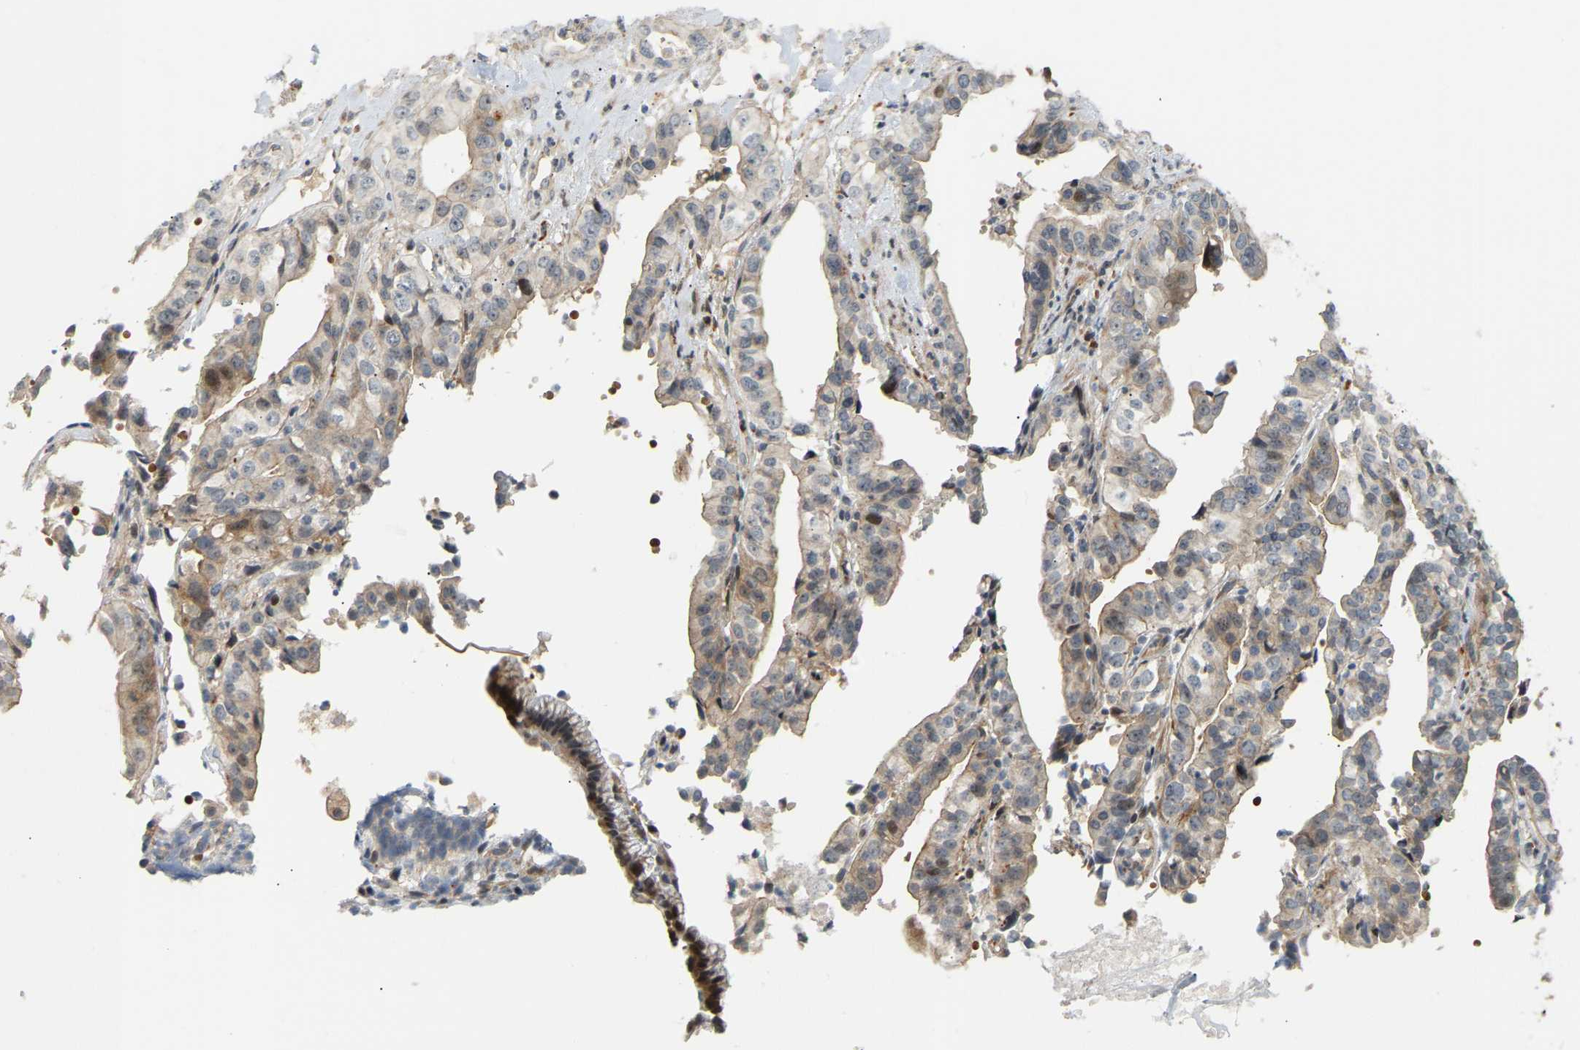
{"staining": {"intensity": "moderate", "quantity": "<25%", "location": "cytoplasmic/membranous,nuclear"}, "tissue": "liver cancer", "cell_type": "Tumor cells", "image_type": "cancer", "snomed": [{"axis": "morphology", "description": "Cholangiocarcinoma"}, {"axis": "topography", "description": "Liver"}], "caption": "An immunohistochemistry (IHC) photomicrograph of tumor tissue is shown. Protein staining in brown shows moderate cytoplasmic/membranous and nuclear positivity in liver cholangiocarcinoma within tumor cells.", "gene": "POGLUT2", "patient": {"sex": "female", "age": 61}}